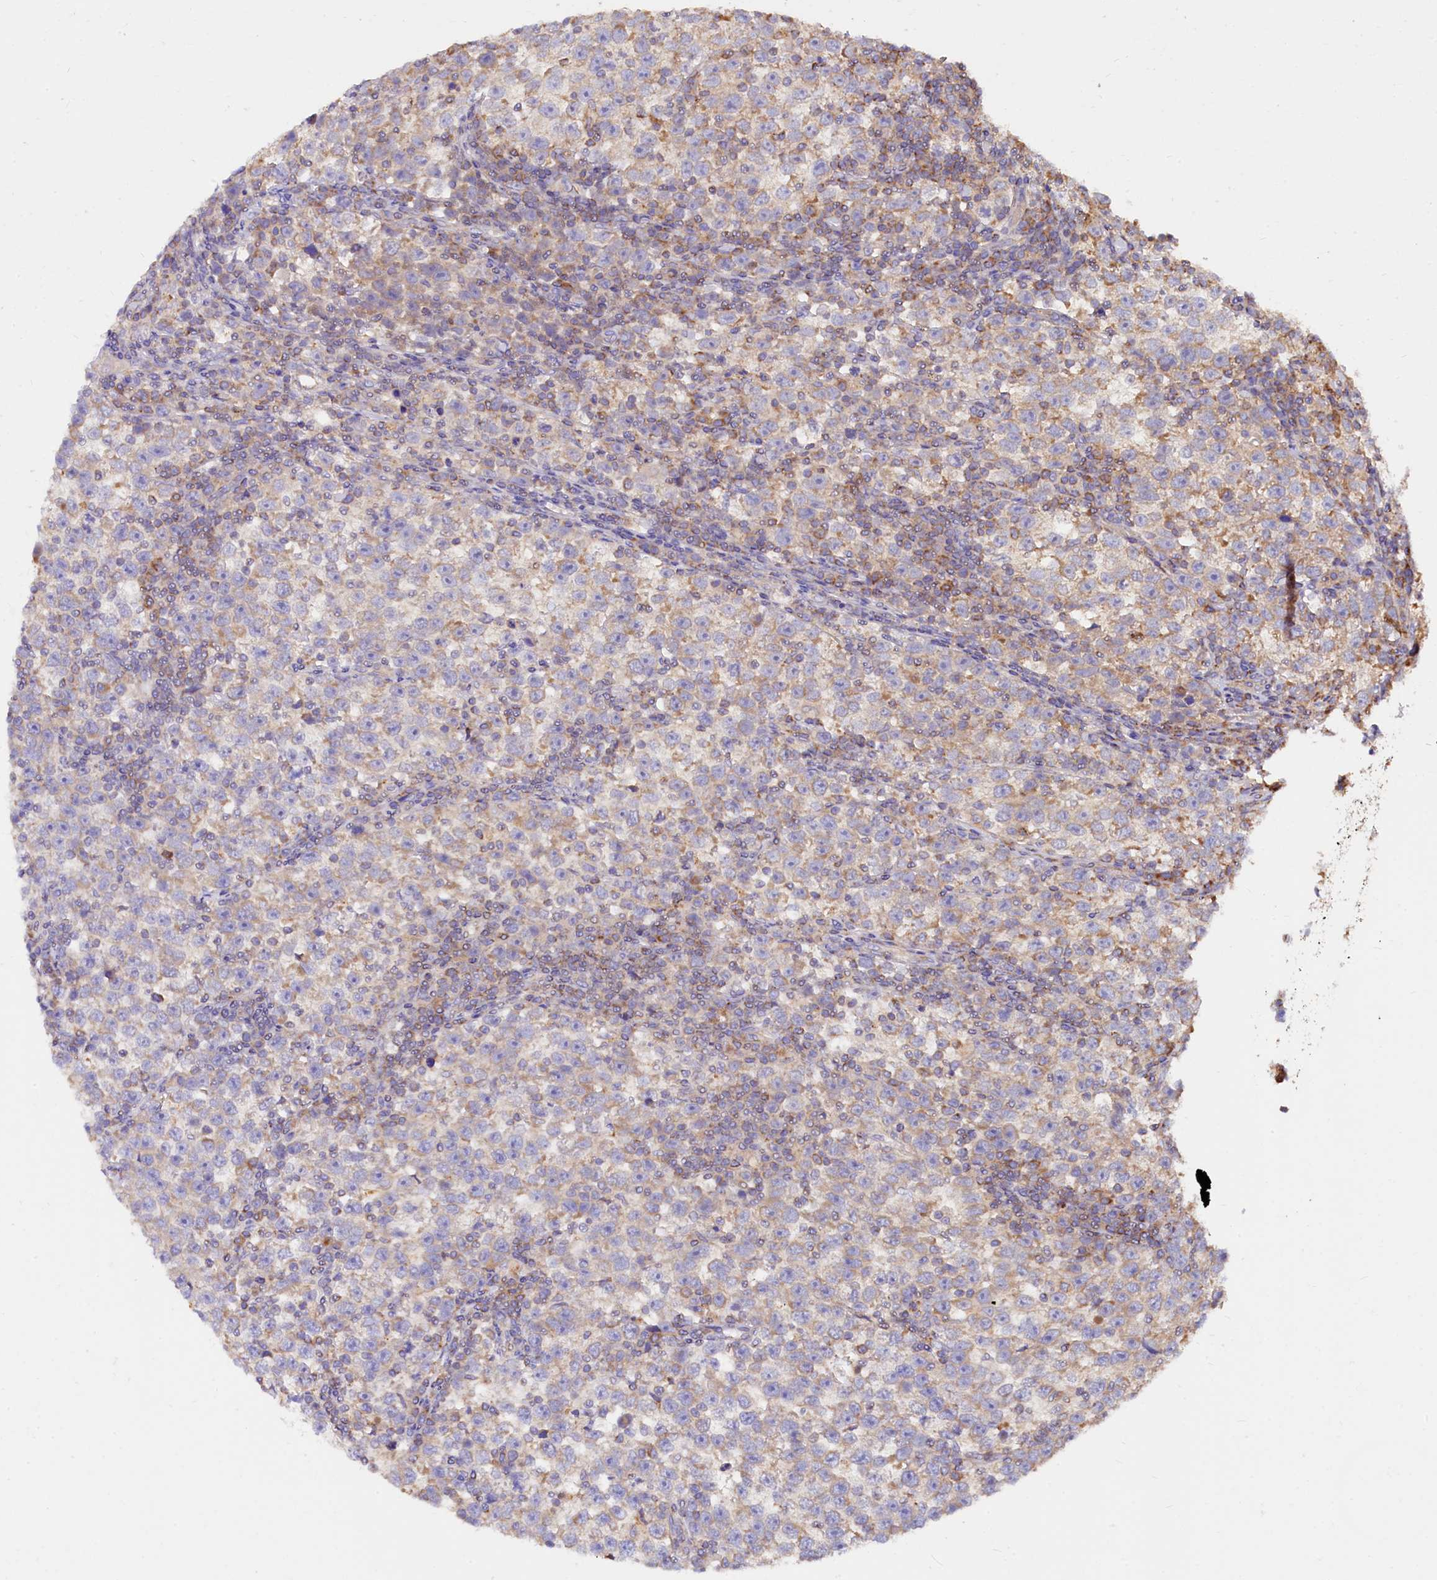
{"staining": {"intensity": "moderate", "quantity": "<25%", "location": "cytoplasmic/membranous"}, "tissue": "testis cancer", "cell_type": "Tumor cells", "image_type": "cancer", "snomed": [{"axis": "morphology", "description": "Normal tissue, NOS"}, {"axis": "morphology", "description": "Seminoma, NOS"}, {"axis": "topography", "description": "Testis"}], "caption": "Seminoma (testis) stained with immunohistochemistry displays moderate cytoplasmic/membranous expression in approximately <25% of tumor cells. (Brightfield microscopy of DAB IHC at high magnification).", "gene": "CIAO3", "patient": {"sex": "male", "age": 43}}